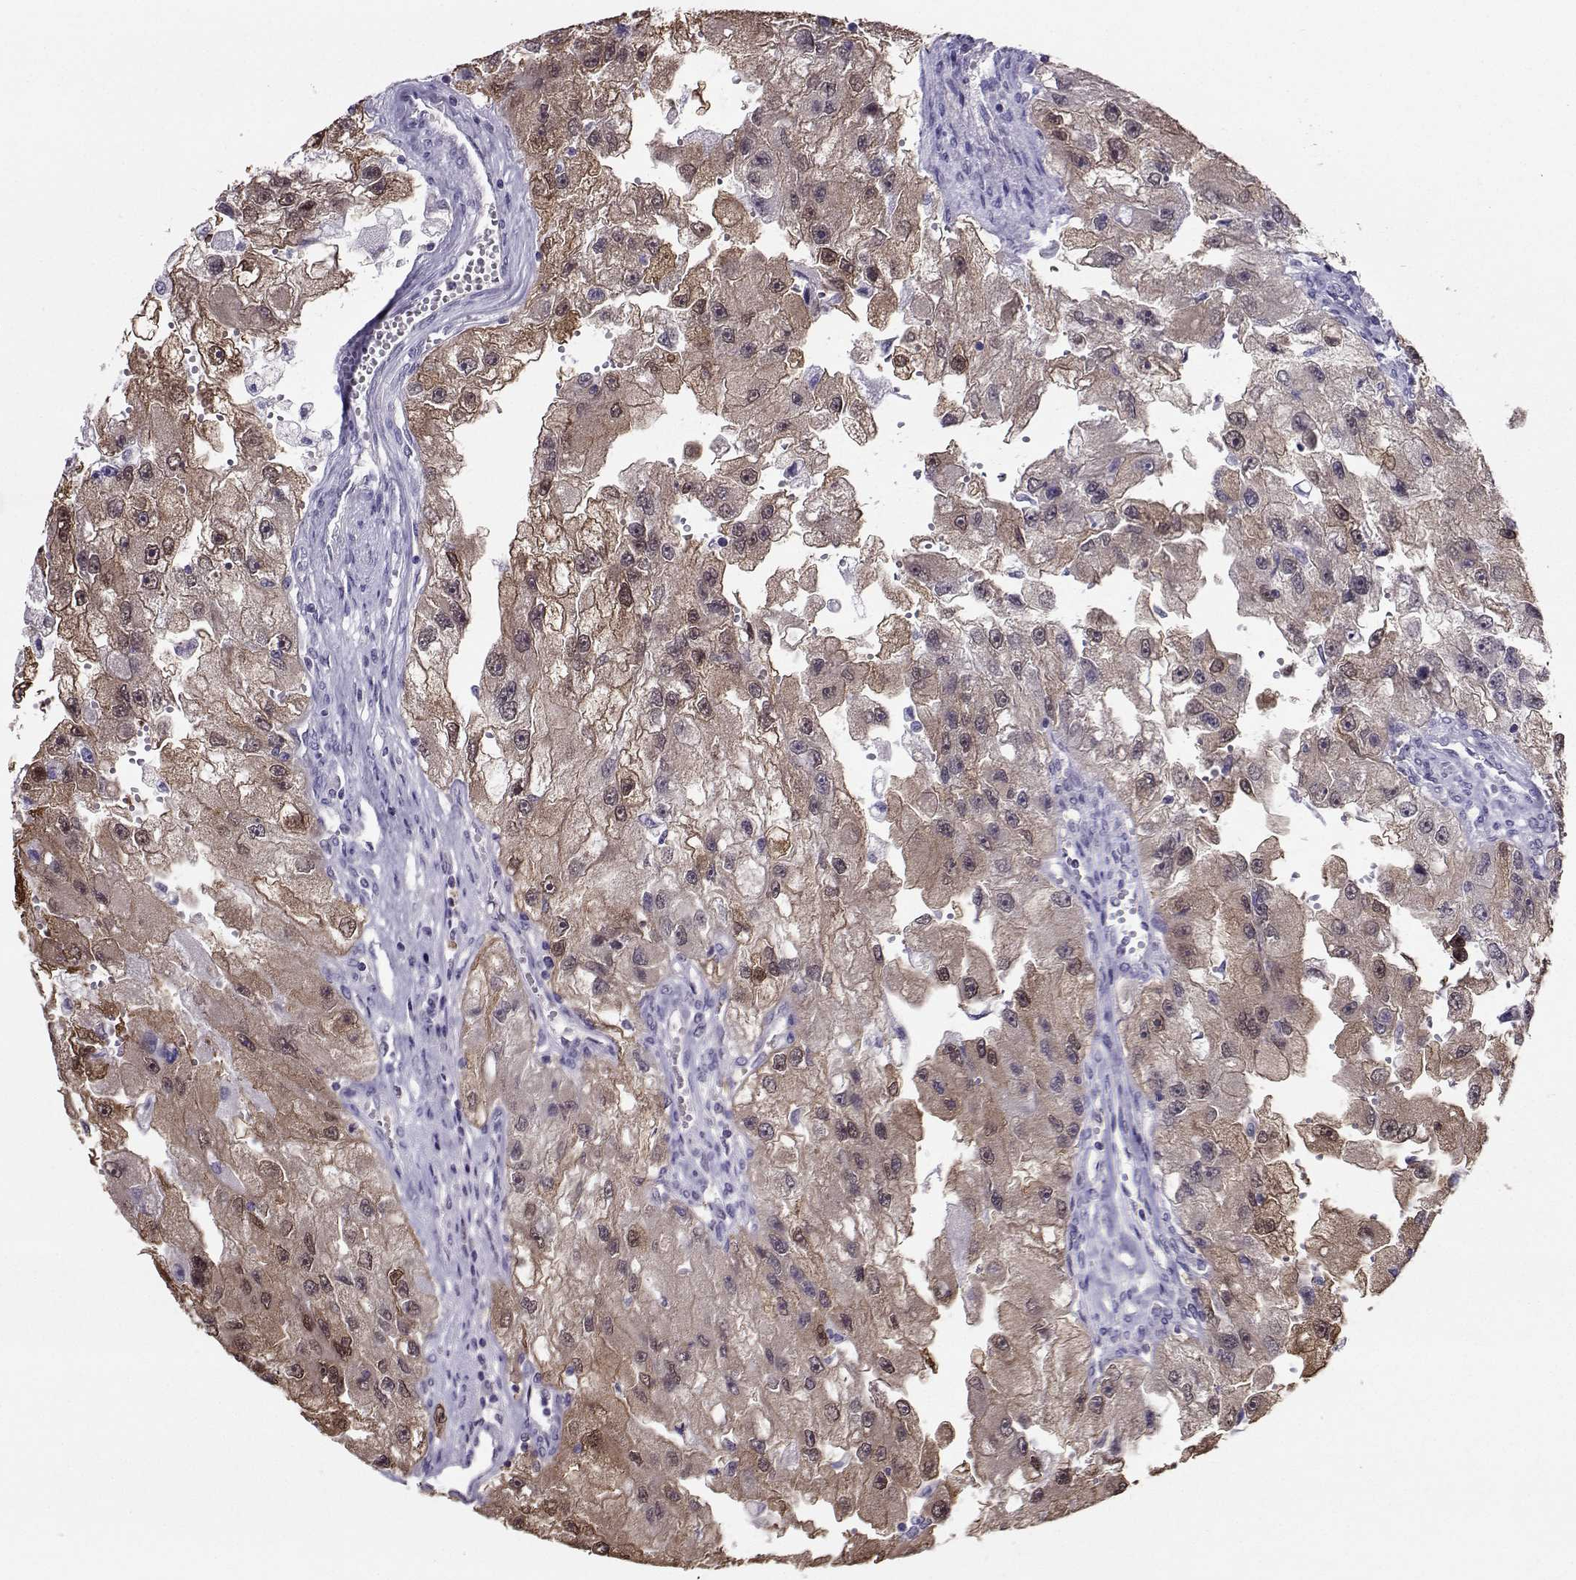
{"staining": {"intensity": "weak", "quantity": ">75%", "location": "cytoplasmic/membranous,nuclear"}, "tissue": "renal cancer", "cell_type": "Tumor cells", "image_type": "cancer", "snomed": [{"axis": "morphology", "description": "Adenocarcinoma, NOS"}, {"axis": "topography", "description": "Kidney"}], "caption": "Immunohistochemical staining of renal adenocarcinoma displays low levels of weak cytoplasmic/membranous and nuclear protein positivity in approximately >75% of tumor cells.", "gene": "PGK1", "patient": {"sex": "male", "age": 63}}